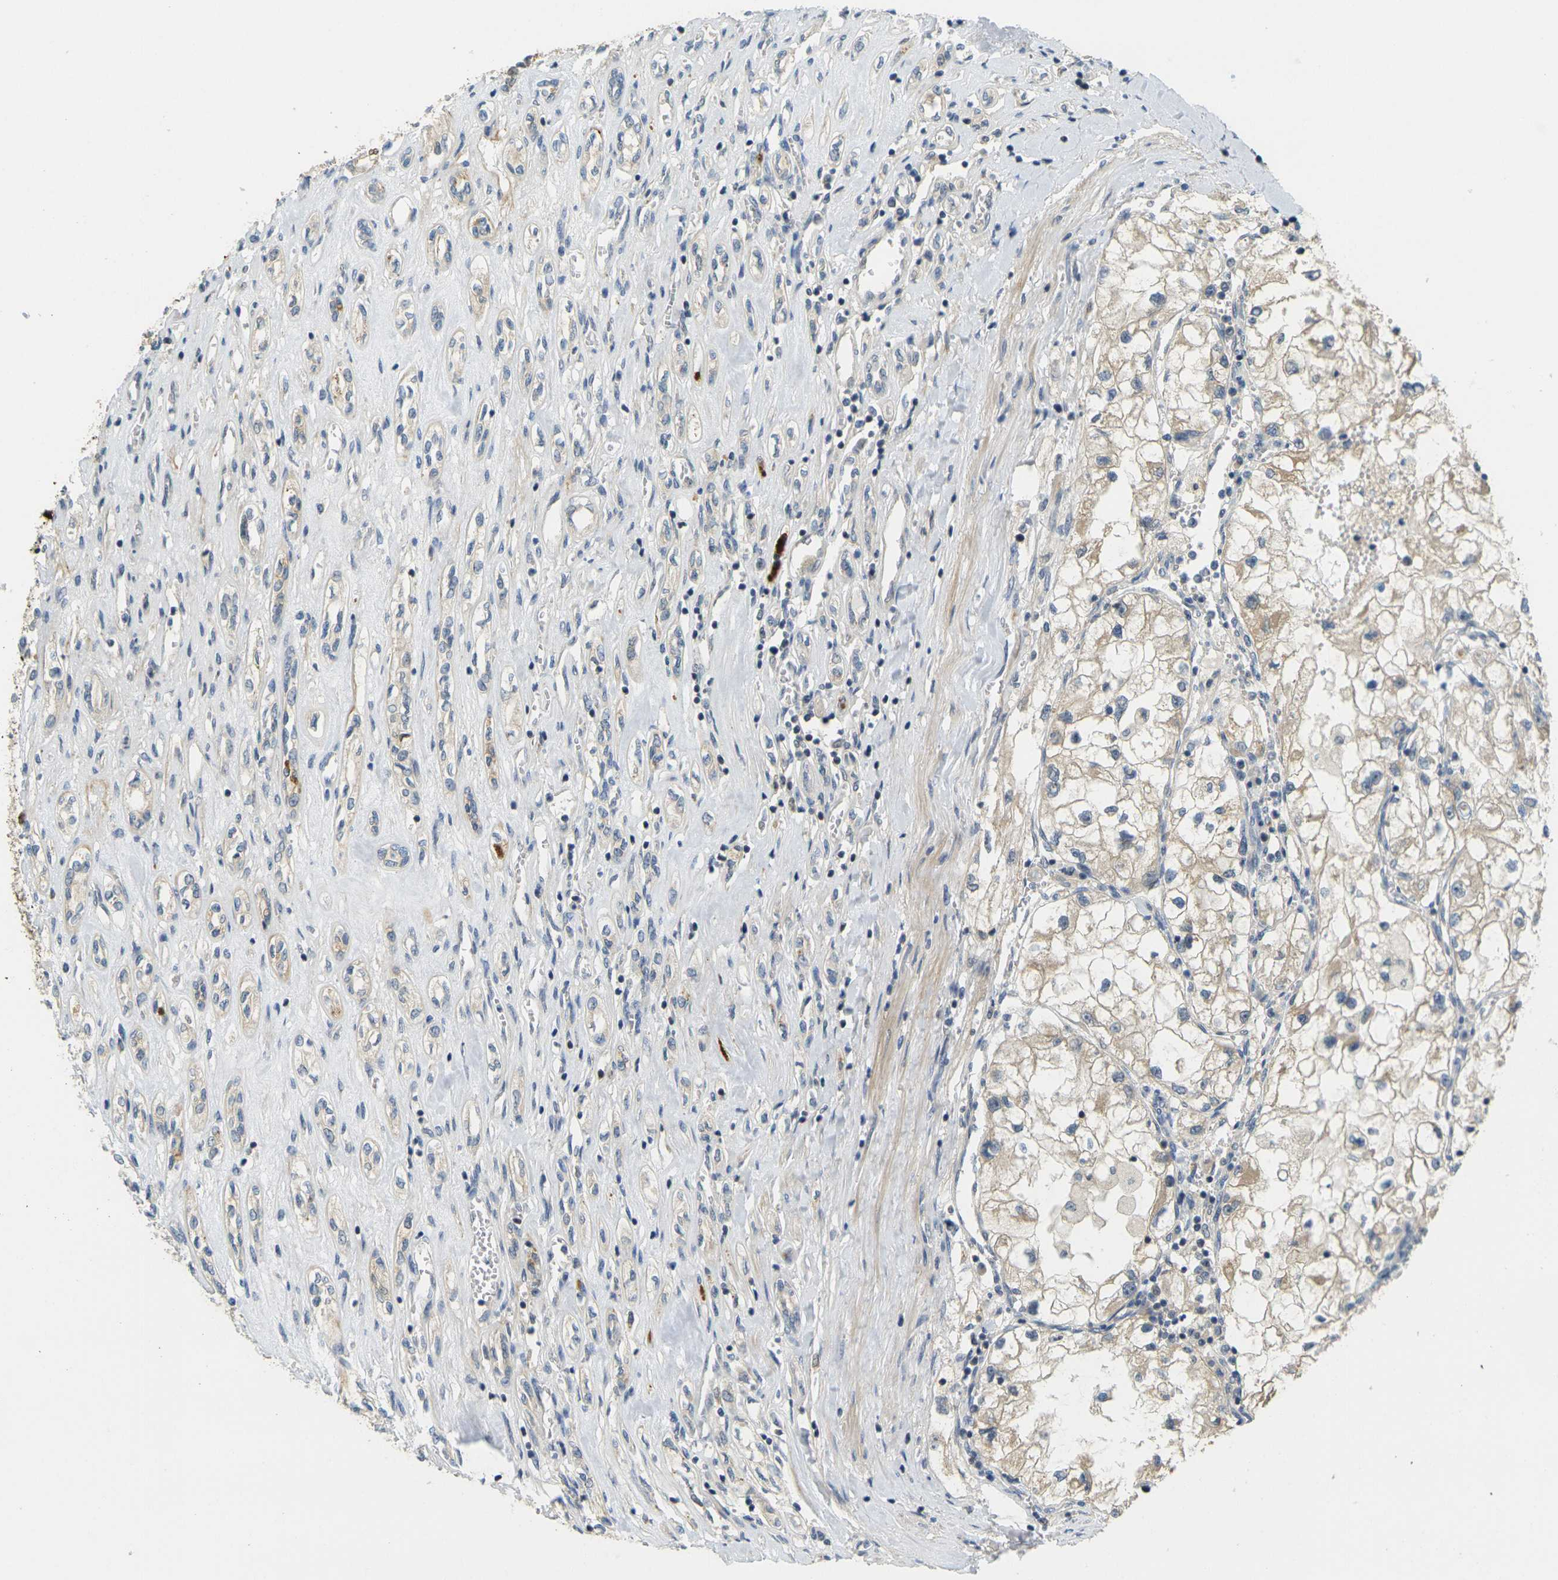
{"staining": {"intensity": "weak", "quantity": ">75%", "location": "cytoplasmic/membranous"}, "tissue": "renal cancer", "cell_type": "Tumor cells", "image_type": "cancer", "snomed": [{"axis": "morphology", "description": "Adenocarcinoma, NOS"}, {"axis": "topography", "description": "Kidney"}], "caption": "Renal cancer stained with DAB immunohistochemistry reveals low levels of weak cytoplasmic/membranous staining in about >75% of tumor cells.", "gene": "KLHL8", "patient": {"sex": "female", "age": 70}}